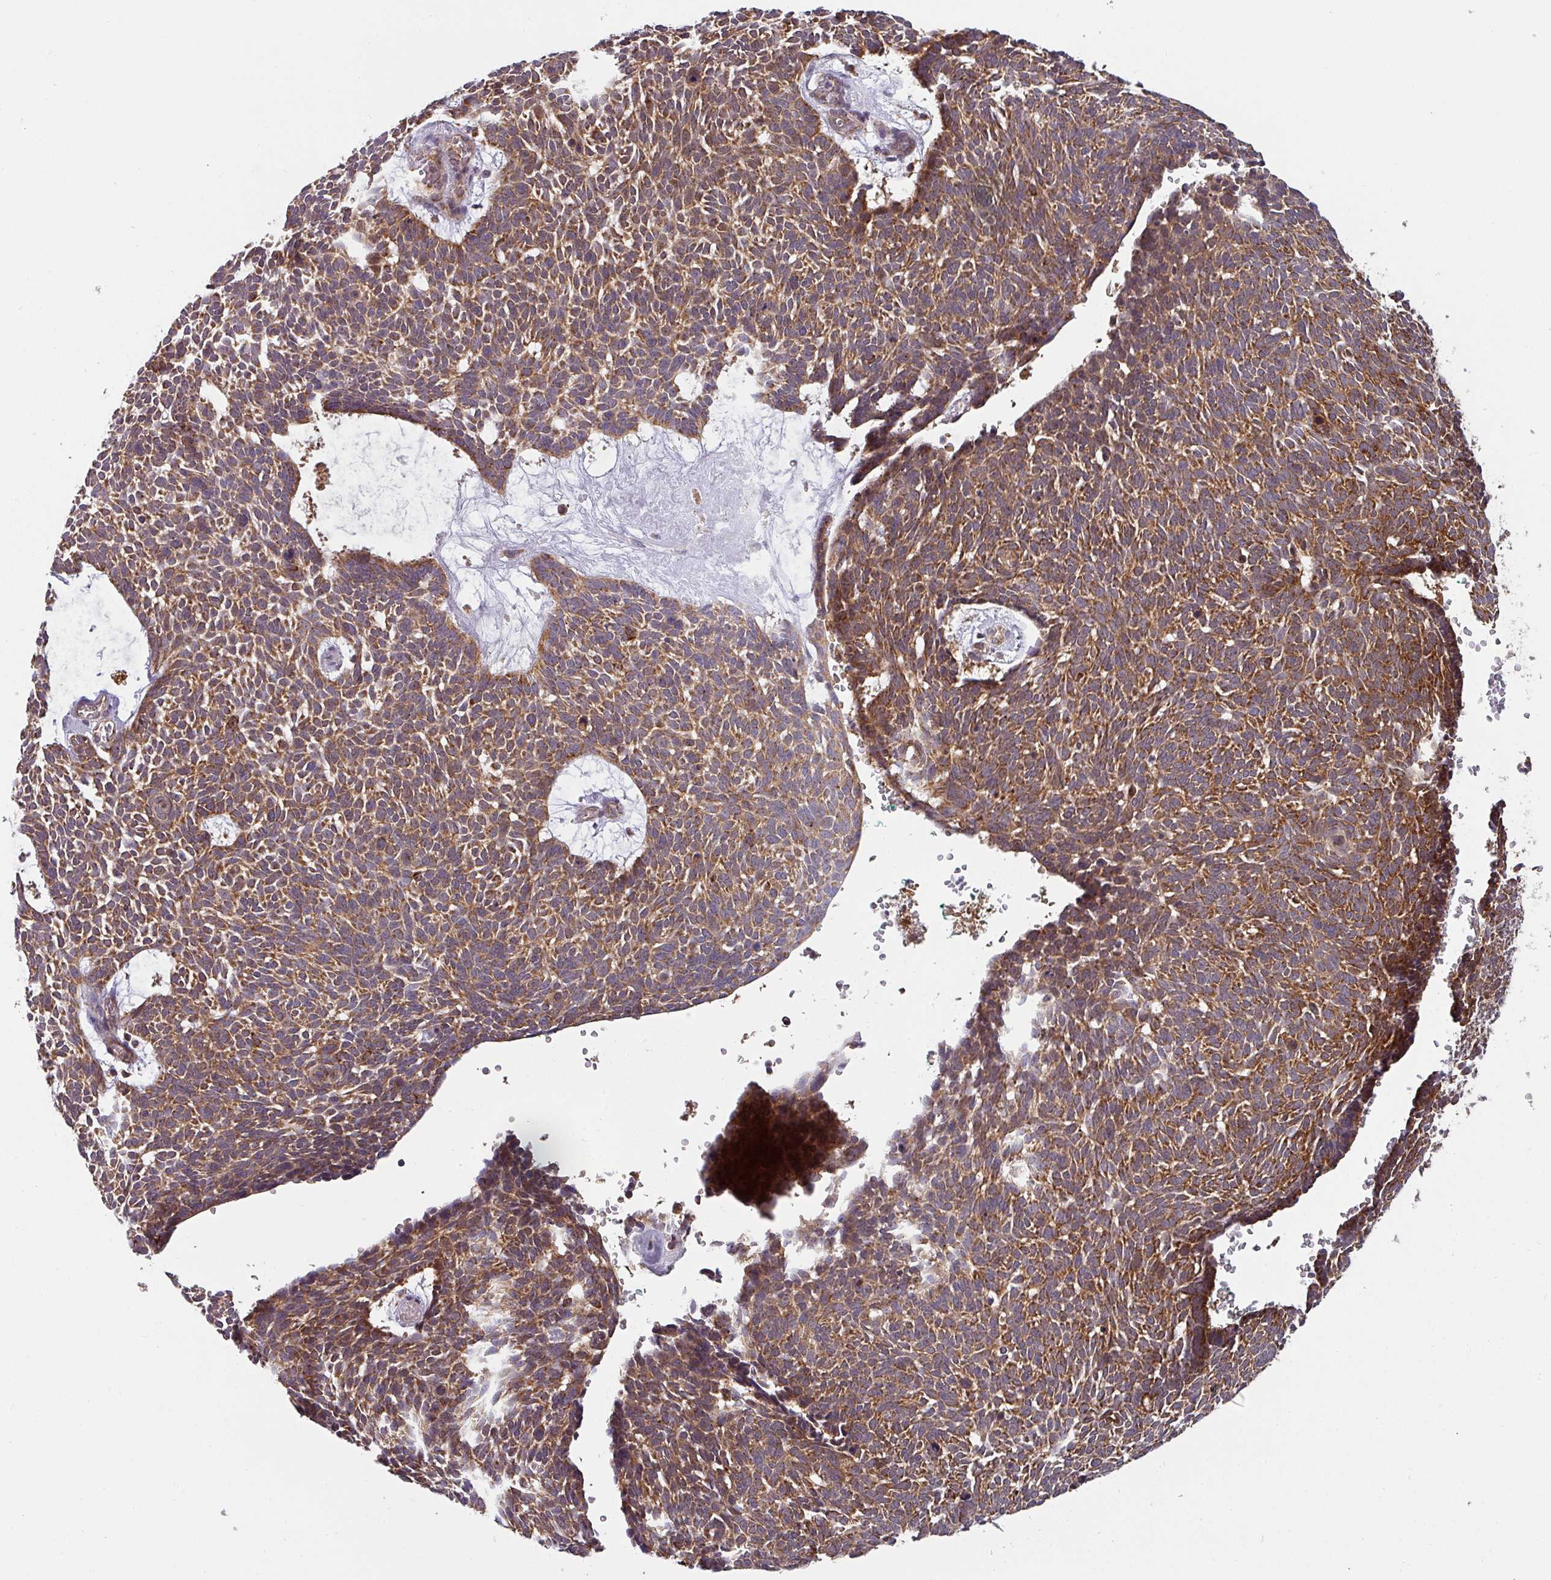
{"staining": {"intensity": "moderate", "quantity": ">75%", "location": "cytoplasmic/membranous"}, "tissue": "skin cancer", "cell_type": "Tumor cells", "image_type": "cancer", "snomed": [{"axis": "morphology", "description": "Basal cell carcinoma"}, {"axis": "topography", "description": "Skin"}], "caption": "Protein expression analysis of human skin cancer reveals moderate cytoplasmic/membranous positivity in about >75% of tumor cells.", "gene": "MRPS16", "patient": {"sex": "male", "age": 61}}